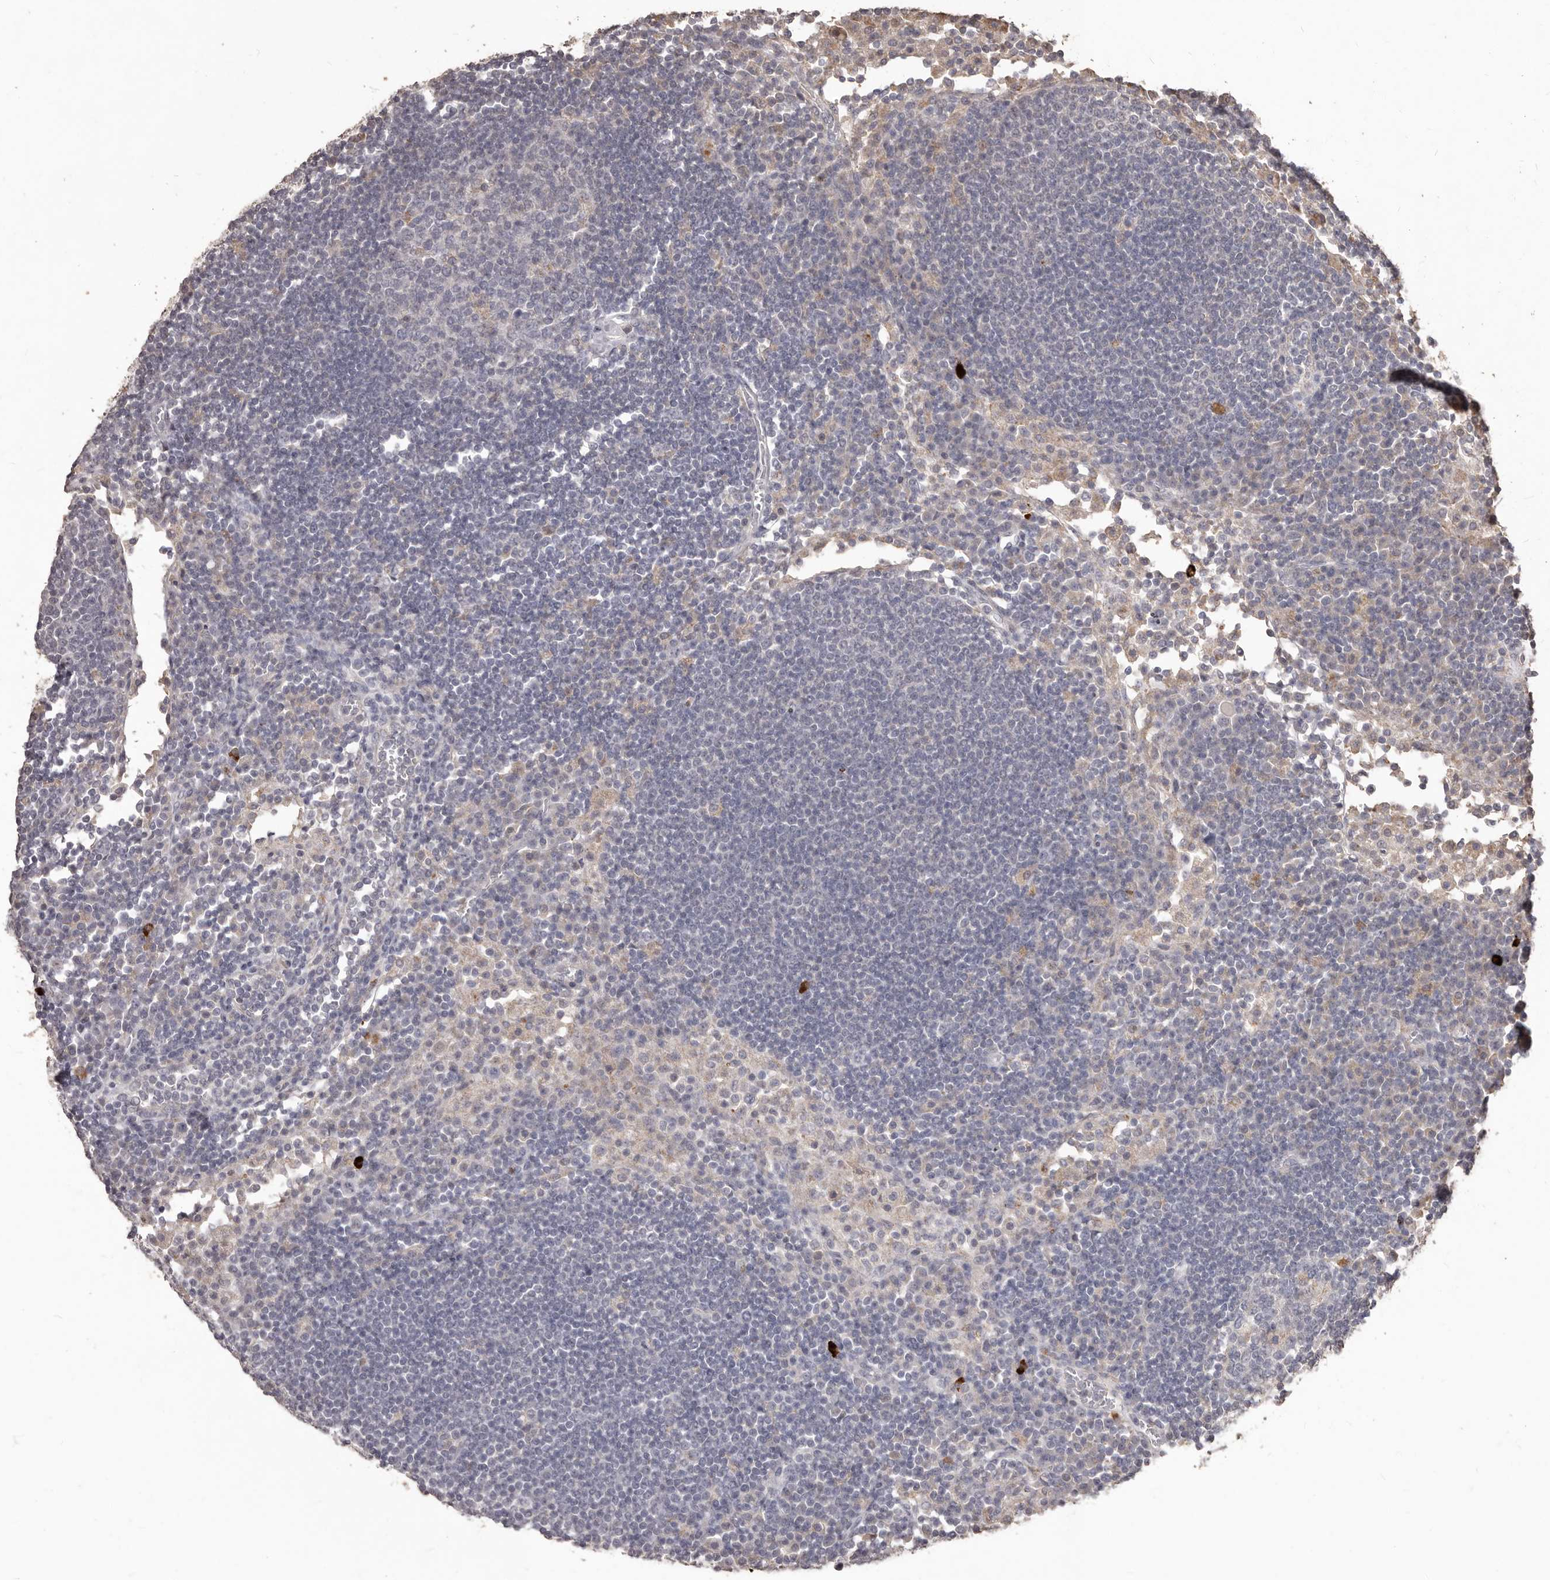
{"staining": {"intensity": "negative", "quantity": "none", "location": "none"}, "tissue": "lymph node", "cell_type": "Germinal center cells", "image_type": "normal", "snomed": [{"axis": "morphology", "description": "Normal tissue, NOS"}, {"axis": "topography", "description": "Lymph node"}], "caption": "Image shows no protein staining in germinal center cells of benign lymph node. (Immunohistochemistry, brightfield microscopy, high magnification).", "gene": "PRSS27", "patient": {"sex": "female", "age": 53}}